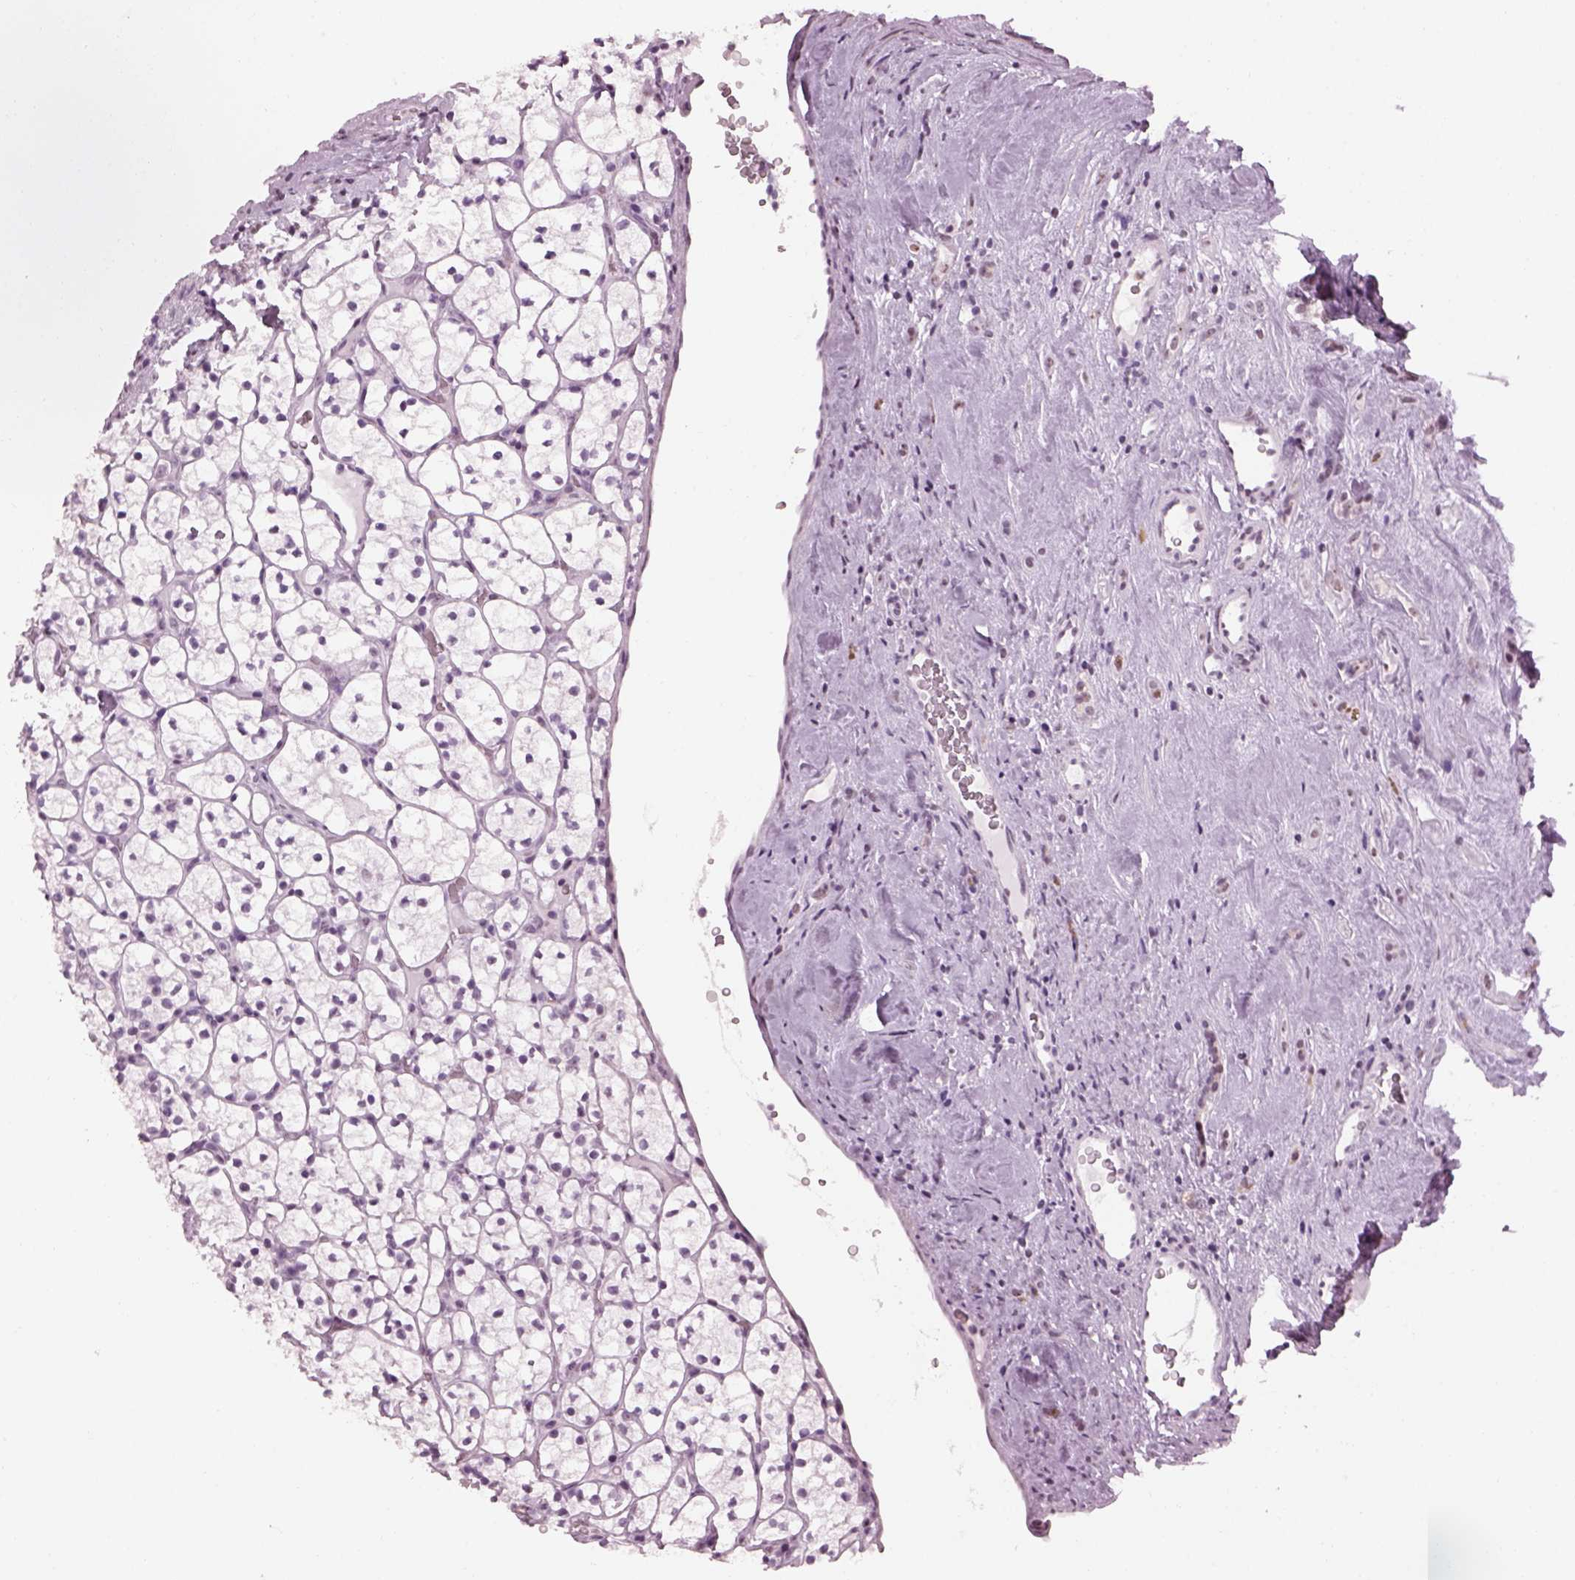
{"staining": {"intensity": "negative", "quantity": "none", "location": "none"}, "tissue": "renal cancer", "cell_type": "Tumor cells", "image_type": "cancer", "snomed": [{"axis": "morphology", "description": "Adenocarcinoma, NOS"}, {"axis": "topography", "description": "Kidney"}], "caption": "DAB immunohistochemical staining of renal cancer demonstrates no significant expression in tumor cells.", "gene": "ADGRG2", "patient": {"sex": "female", "age": 89}}